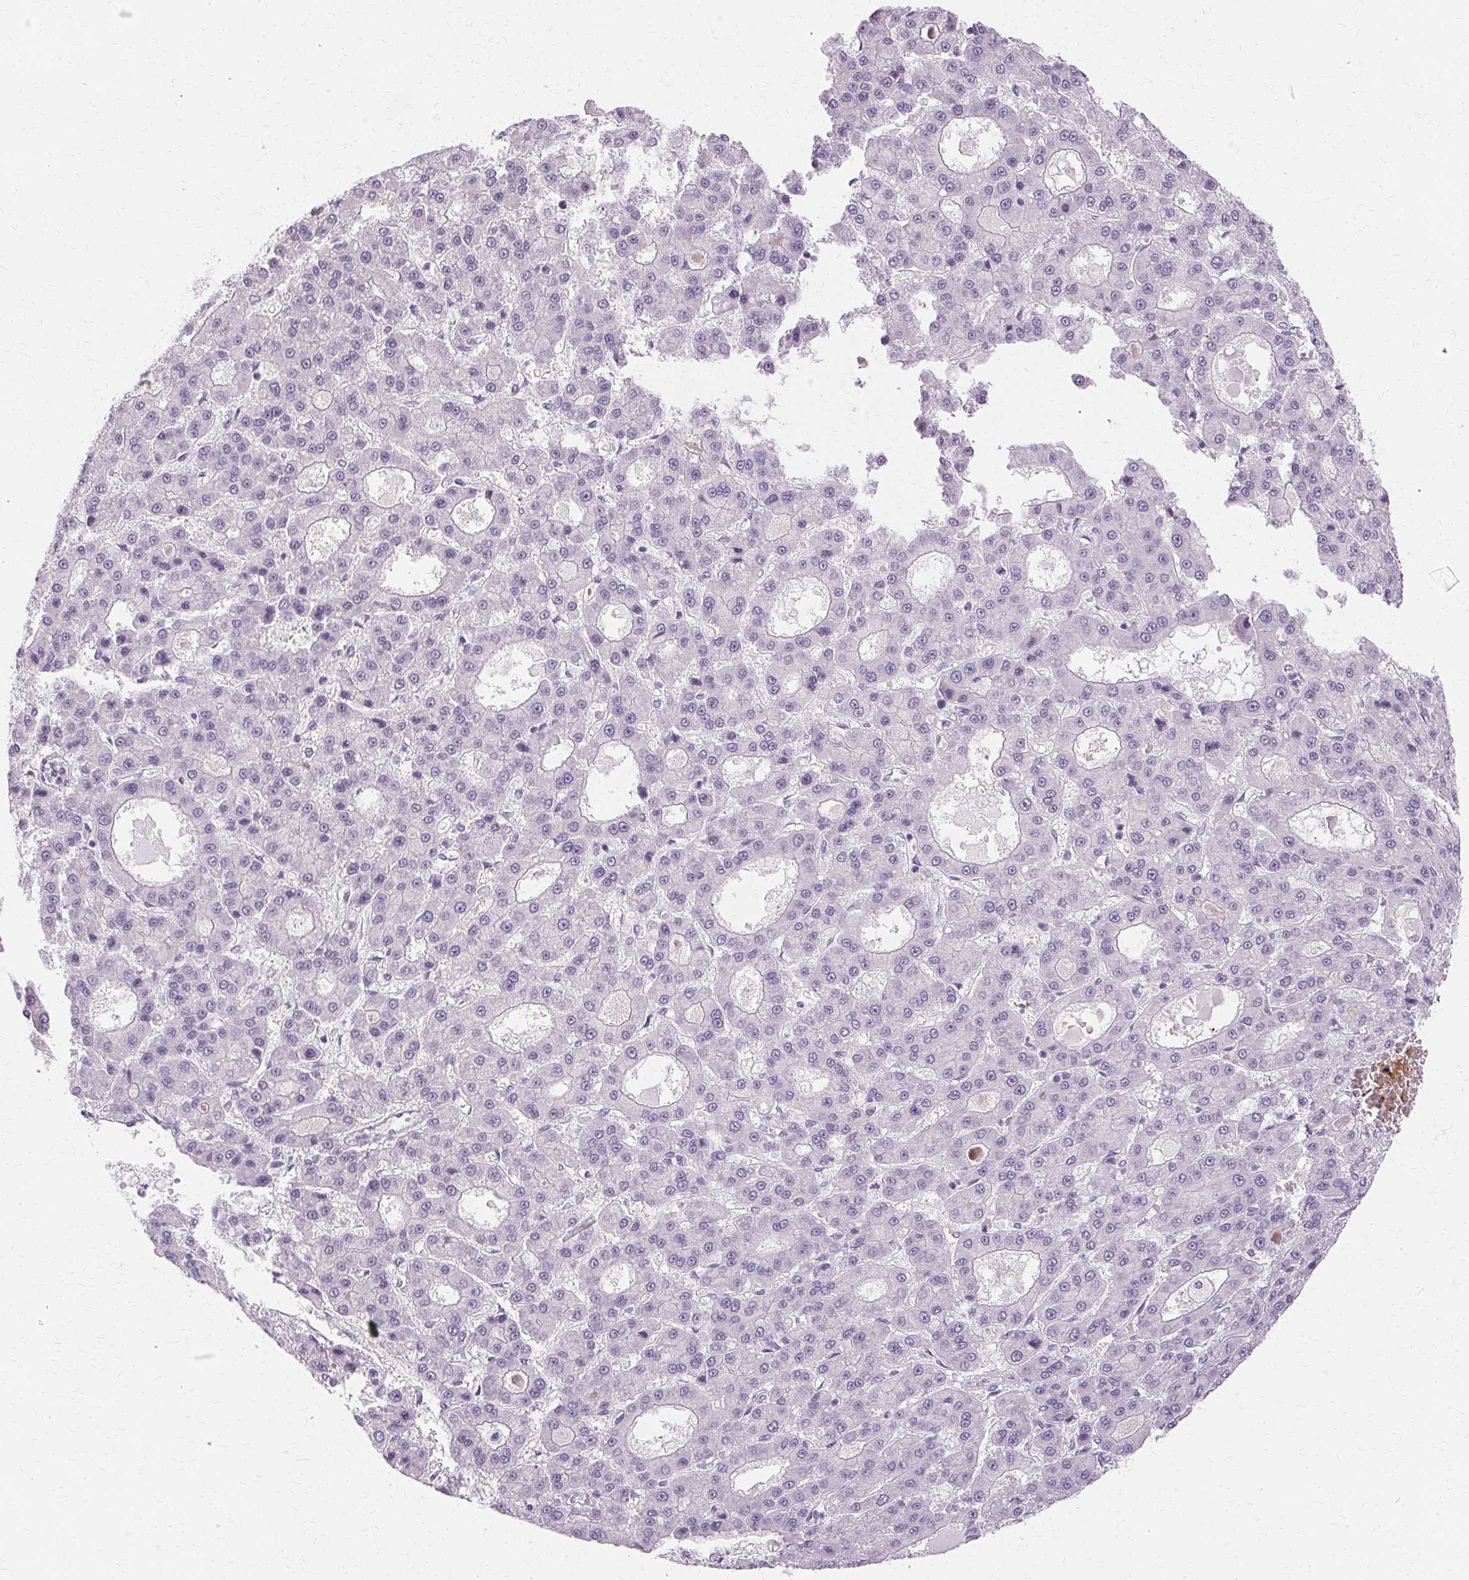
{"staining": {"intensity": "negative", "quantity": "none", "location": "none"}, "tissue": "liver cancer", "cell_type": "Tumor cells", "image_type": "cancer", "snomed": [{"axis": "morphology", "description": "Carcinoma, Hepatocellular, NOS"}, {"axis": "topography", "description": "Liver"}], "caption": "An IHC histopathology image of hepatocellular carcinoma (liver) is shown. There is no staining in tumor cells of hepatocellular carcinoma (liver). (DAB (3,3'-diaminobenzidine) IHC visualized using brightfield microscopy, high magnification).", "gene": "KRT6C", "patient": {"sex": "male", "age": 70}}